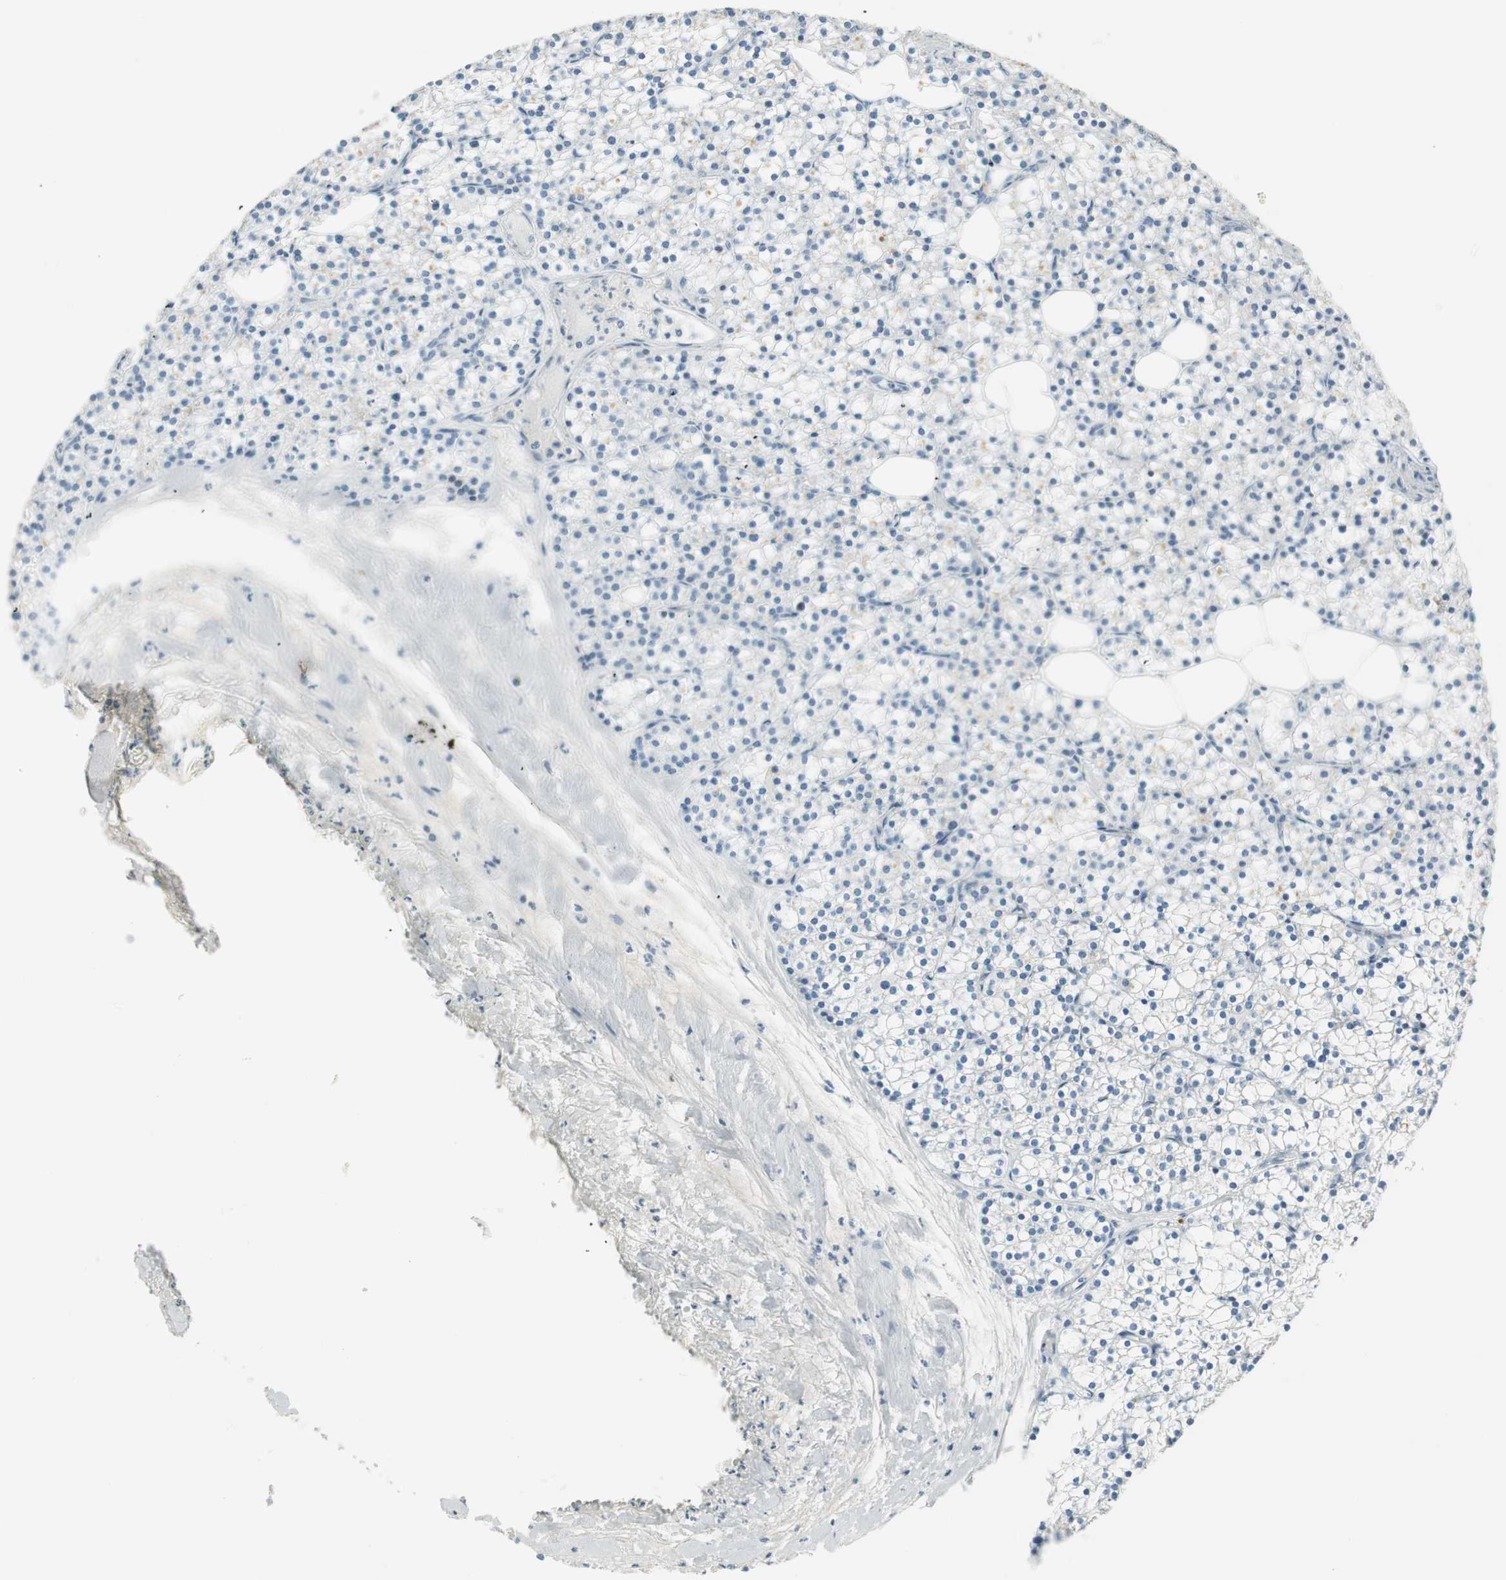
{"staining": {"intensity": "negative", "quantity": "none", "location": "none"}, "tissue": "parathyroid gland", "cell_type": "Glandular cells", "image_type": "normal", "snomed": [{"axis": "morphology", "description": "Normal tissue, NOS"}, {"axis": "topography", "description": "Parathyroid gland"}], "caption": "The photomicrograph exhibits no significant staining in glandular cells of parathyroid gland.", "gene": "TPT1", "patient": {"sex": "female", "age": 63}}